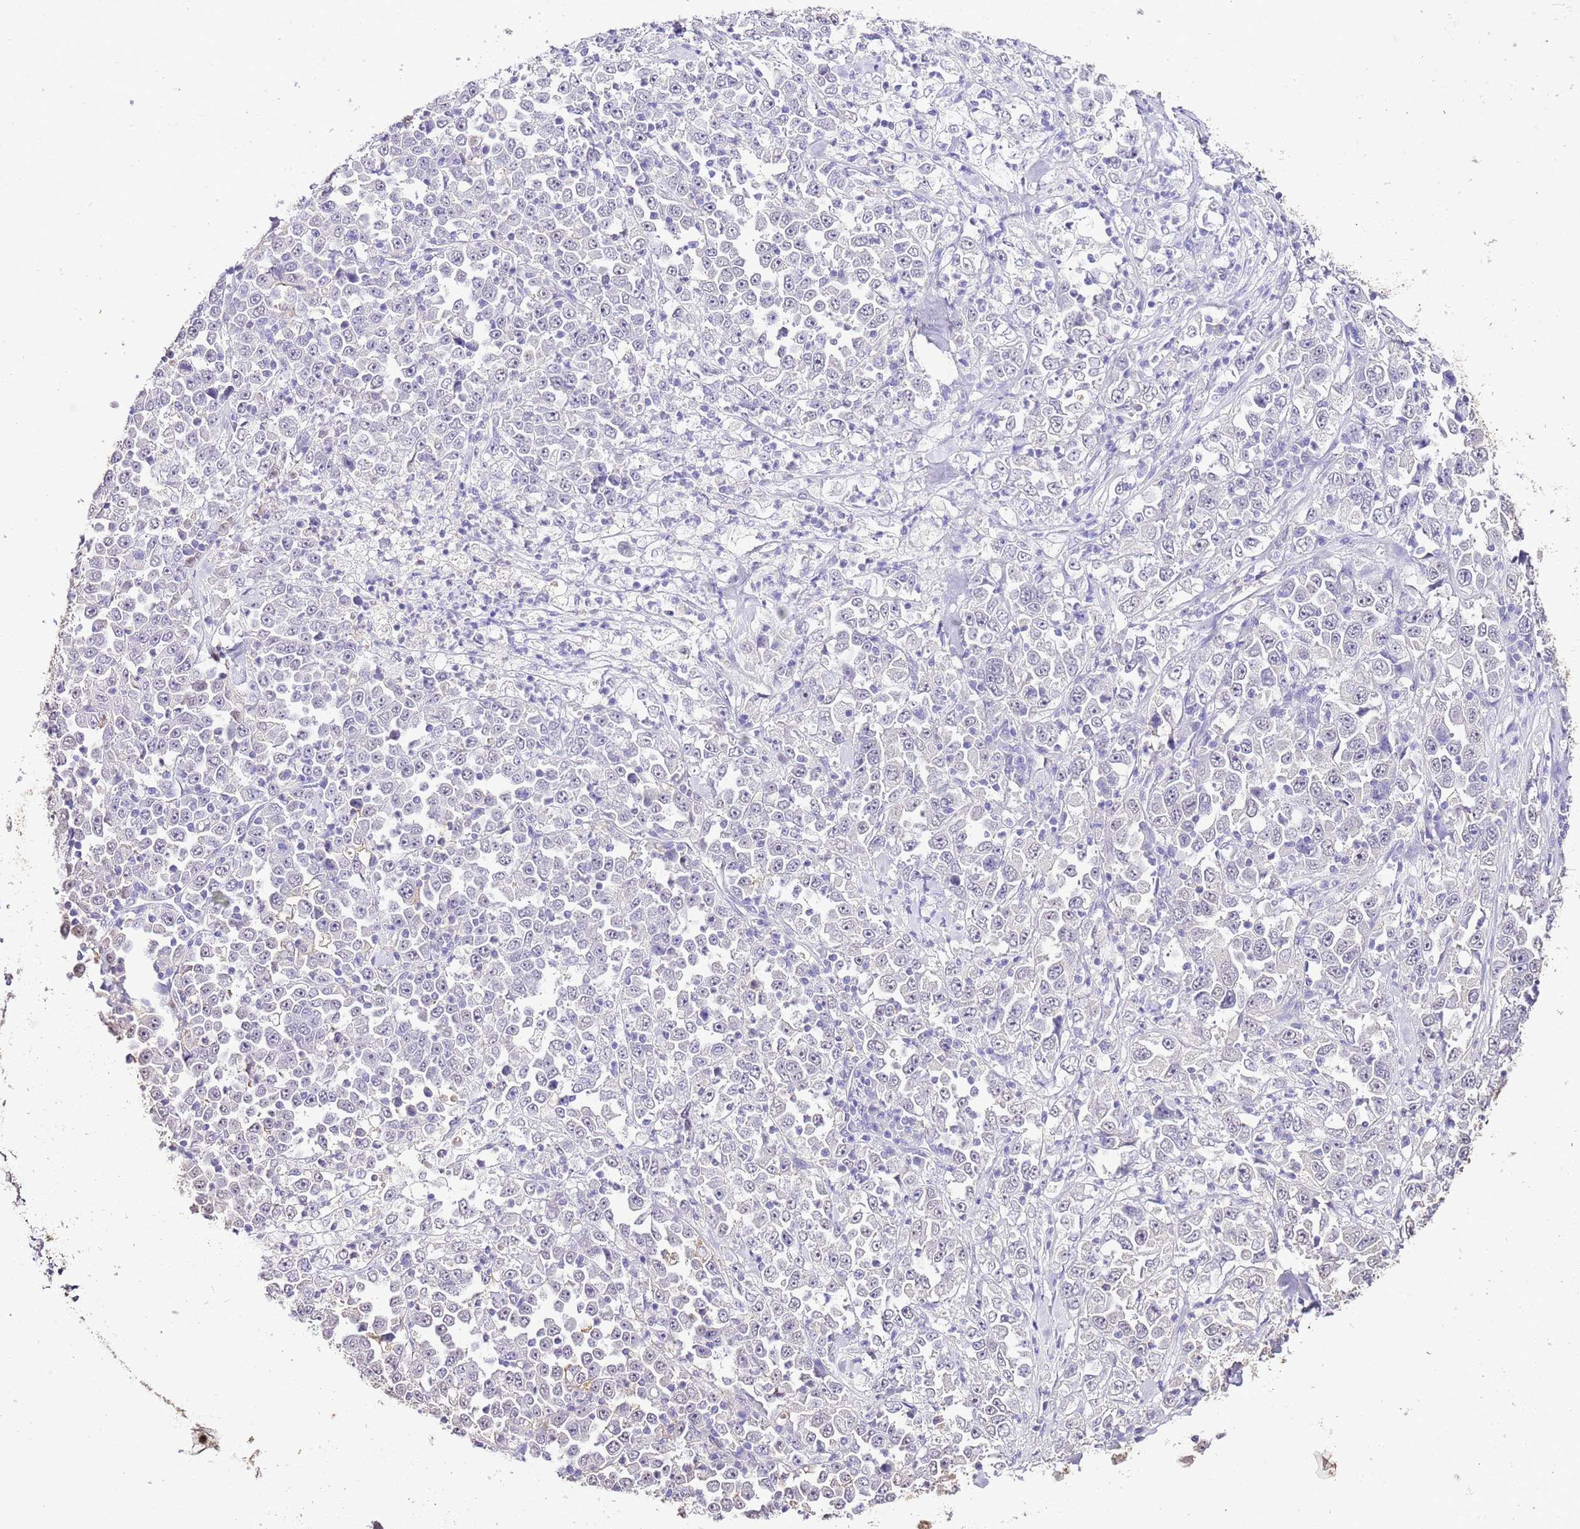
{"staining": {"intensity": "negative", "quantity": "none", "location": "none"}, "tissue": "stomach cancer", "cell_type": "Tumor cells", "image_type": "cancer", "snomed": [{"axis": "morphology", "description": "Normal tissue, NOS"}, {"axis": "morphology", "description": "Adenocarcinoma, NOS"}, {"axis": "topography", "description": "Stomach, upper"}, {"axis": "topography", "description": "Stomach"}], "caption": "Photomicrograph shows no protein positivity in tumor cells of adenocarcinoma (stomach) tissue.", "gene": "IZUMO4", "patient": {"sex": "male", "age": 59}}